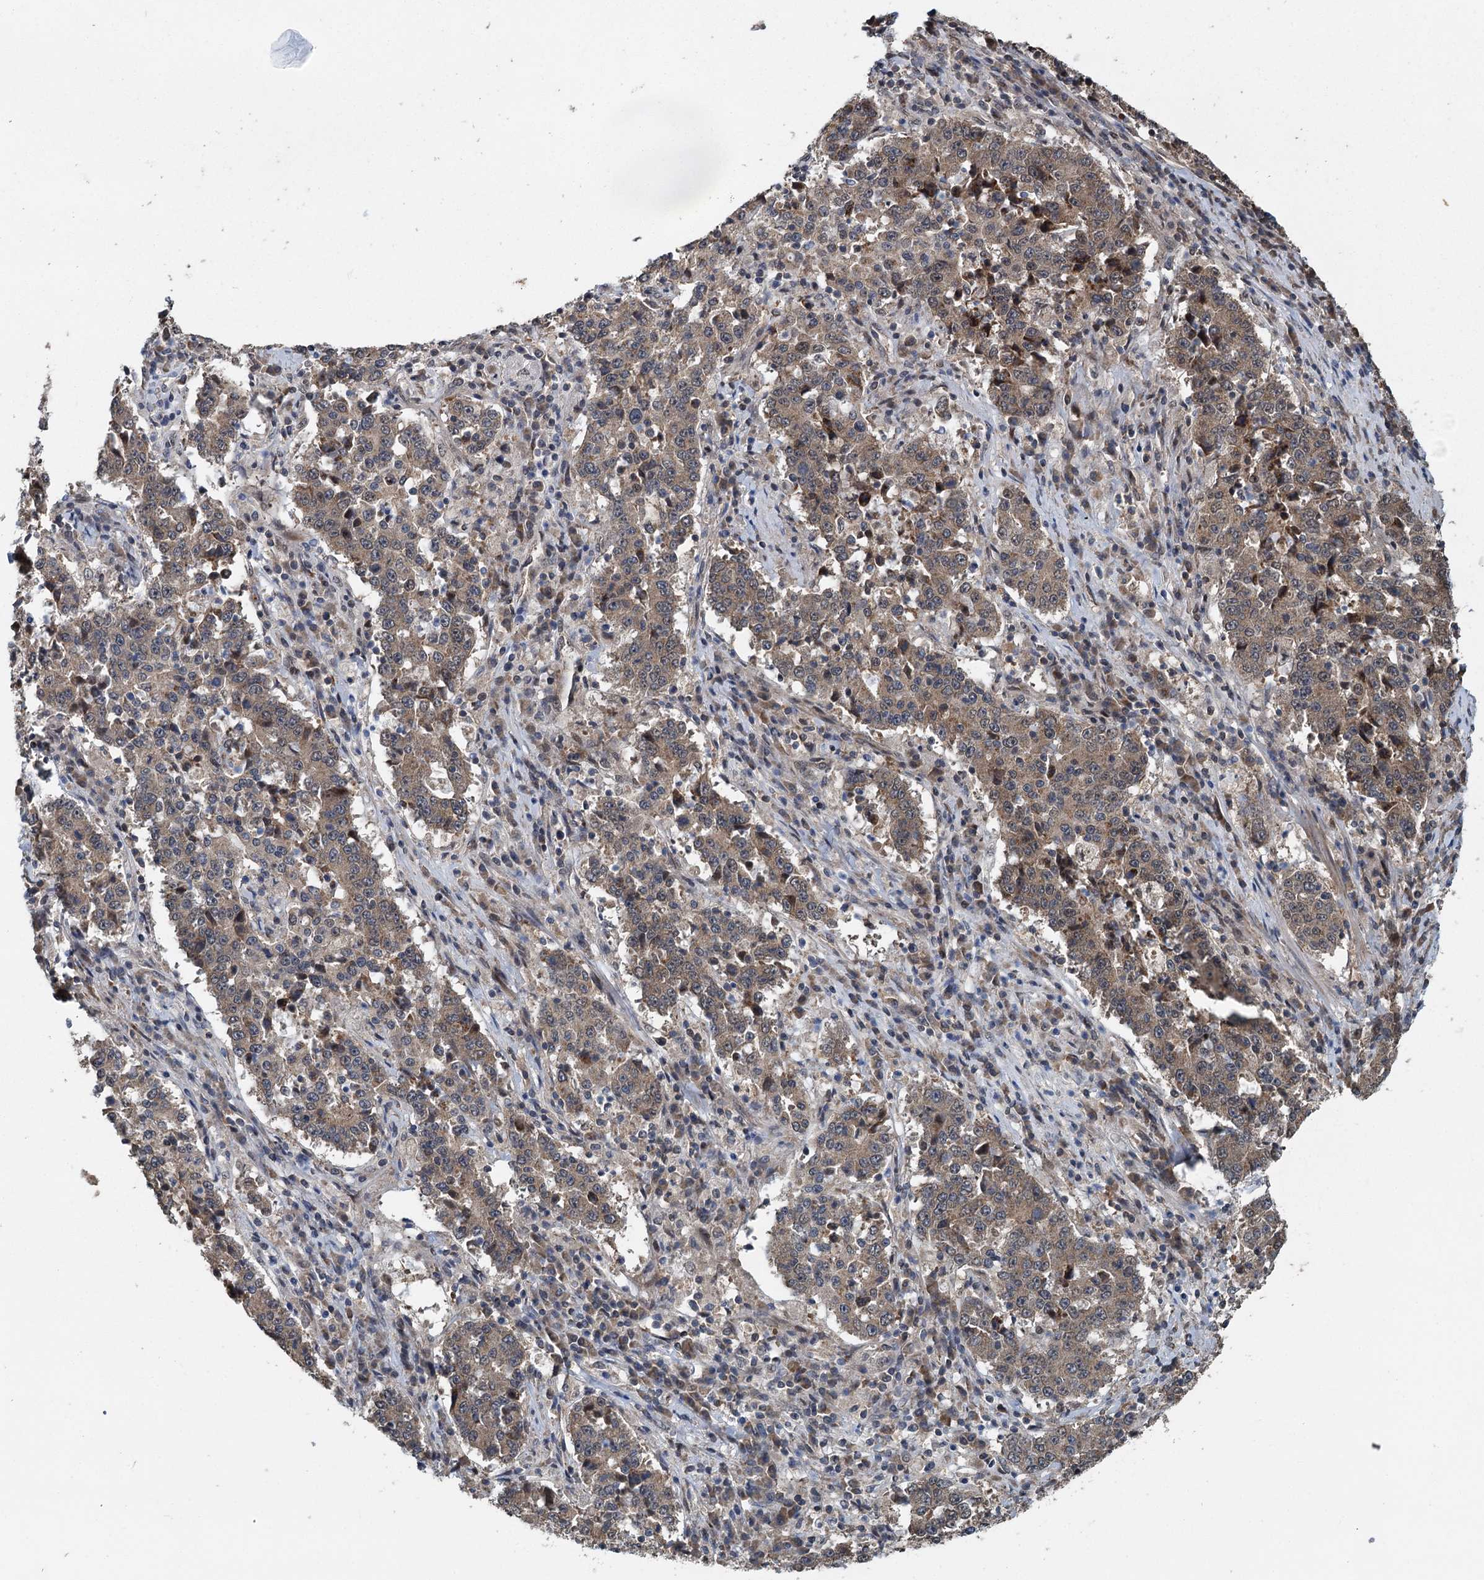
{"staining": {"intensity": "weak", "quantity": ">75%", "location": "cytoplasmic/membranous"}, "tissue": "stomach cancer", "cell_type": "Tumor cells", "image_type": "cancer", "snomed": [{"axis": "morphology", "description": "Adenocarcinoma, NOS"}, {"axis": "topography", "description": "Stomach"}], "caption": "There is low levels of weak cytoplasmic/membranous staining in tumor cells of adenocarcinoma (stomach), as demonstrated by immunohistochemical staining (brown color).", "gene": "MYG1", "patient": {"sex": "male", "age": 59}}